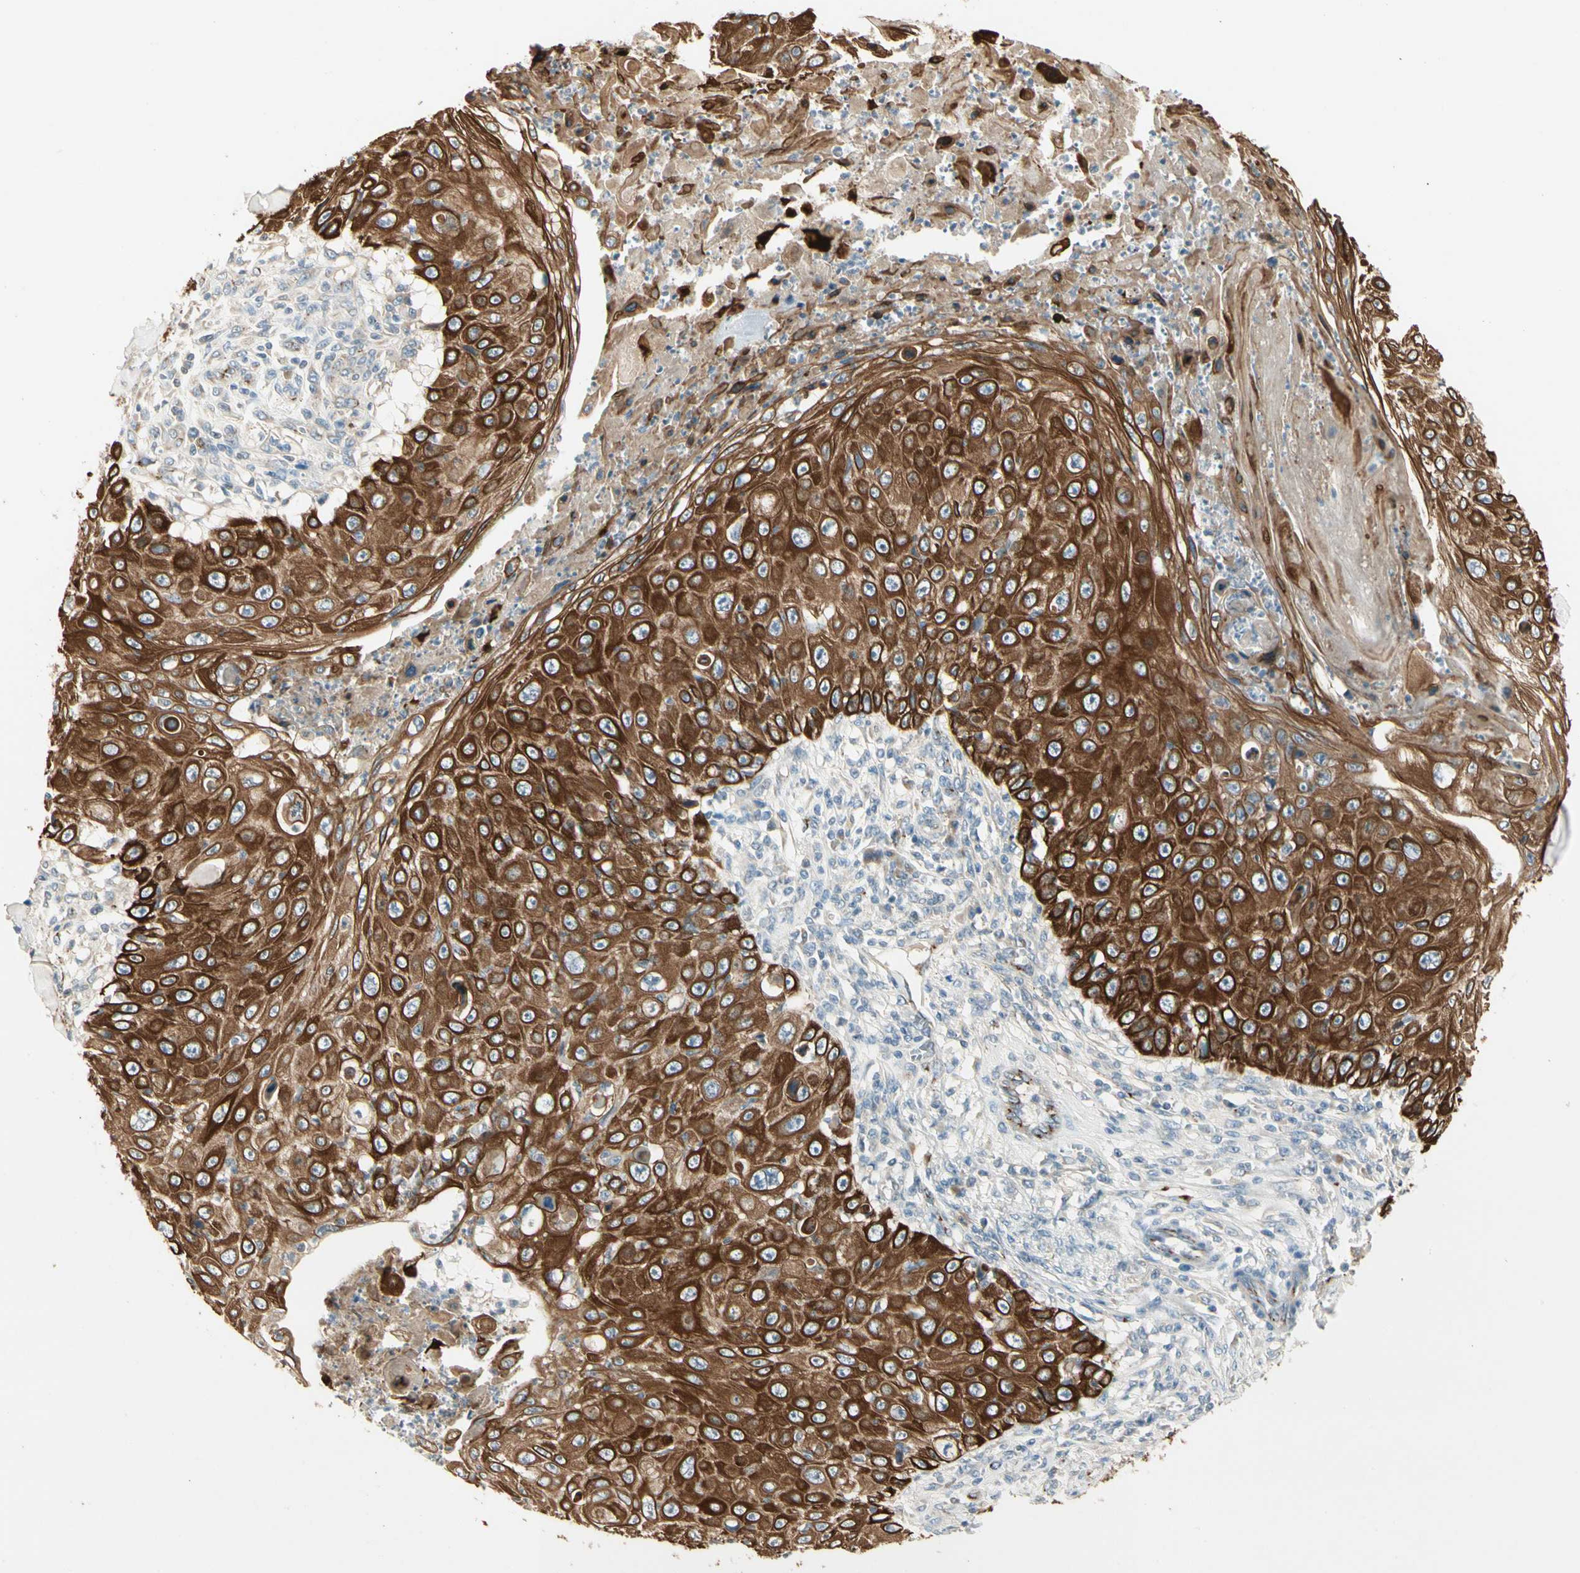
{"staining": {"intensity": "strong", "quantity": ">75%", "location": "cytoplasmic/membranous"}, "tissue": "skin cancer", "cell_type": "Tumor cells", "image_type": "cancer", "snomed": [{"axis": "morphology", "description": "Squamous cell carcinoma, NOS"}, {"axis": "topography", "description": "Skin"}], "caption": "Protein staining of squamous cell carcinoma (skin) tissue shows strong cytoplasmic/membranous positivity in approximately >75% of tumor cells.", "gene": "MANSC1", "patient": {"sex": "male", "age": 86}}